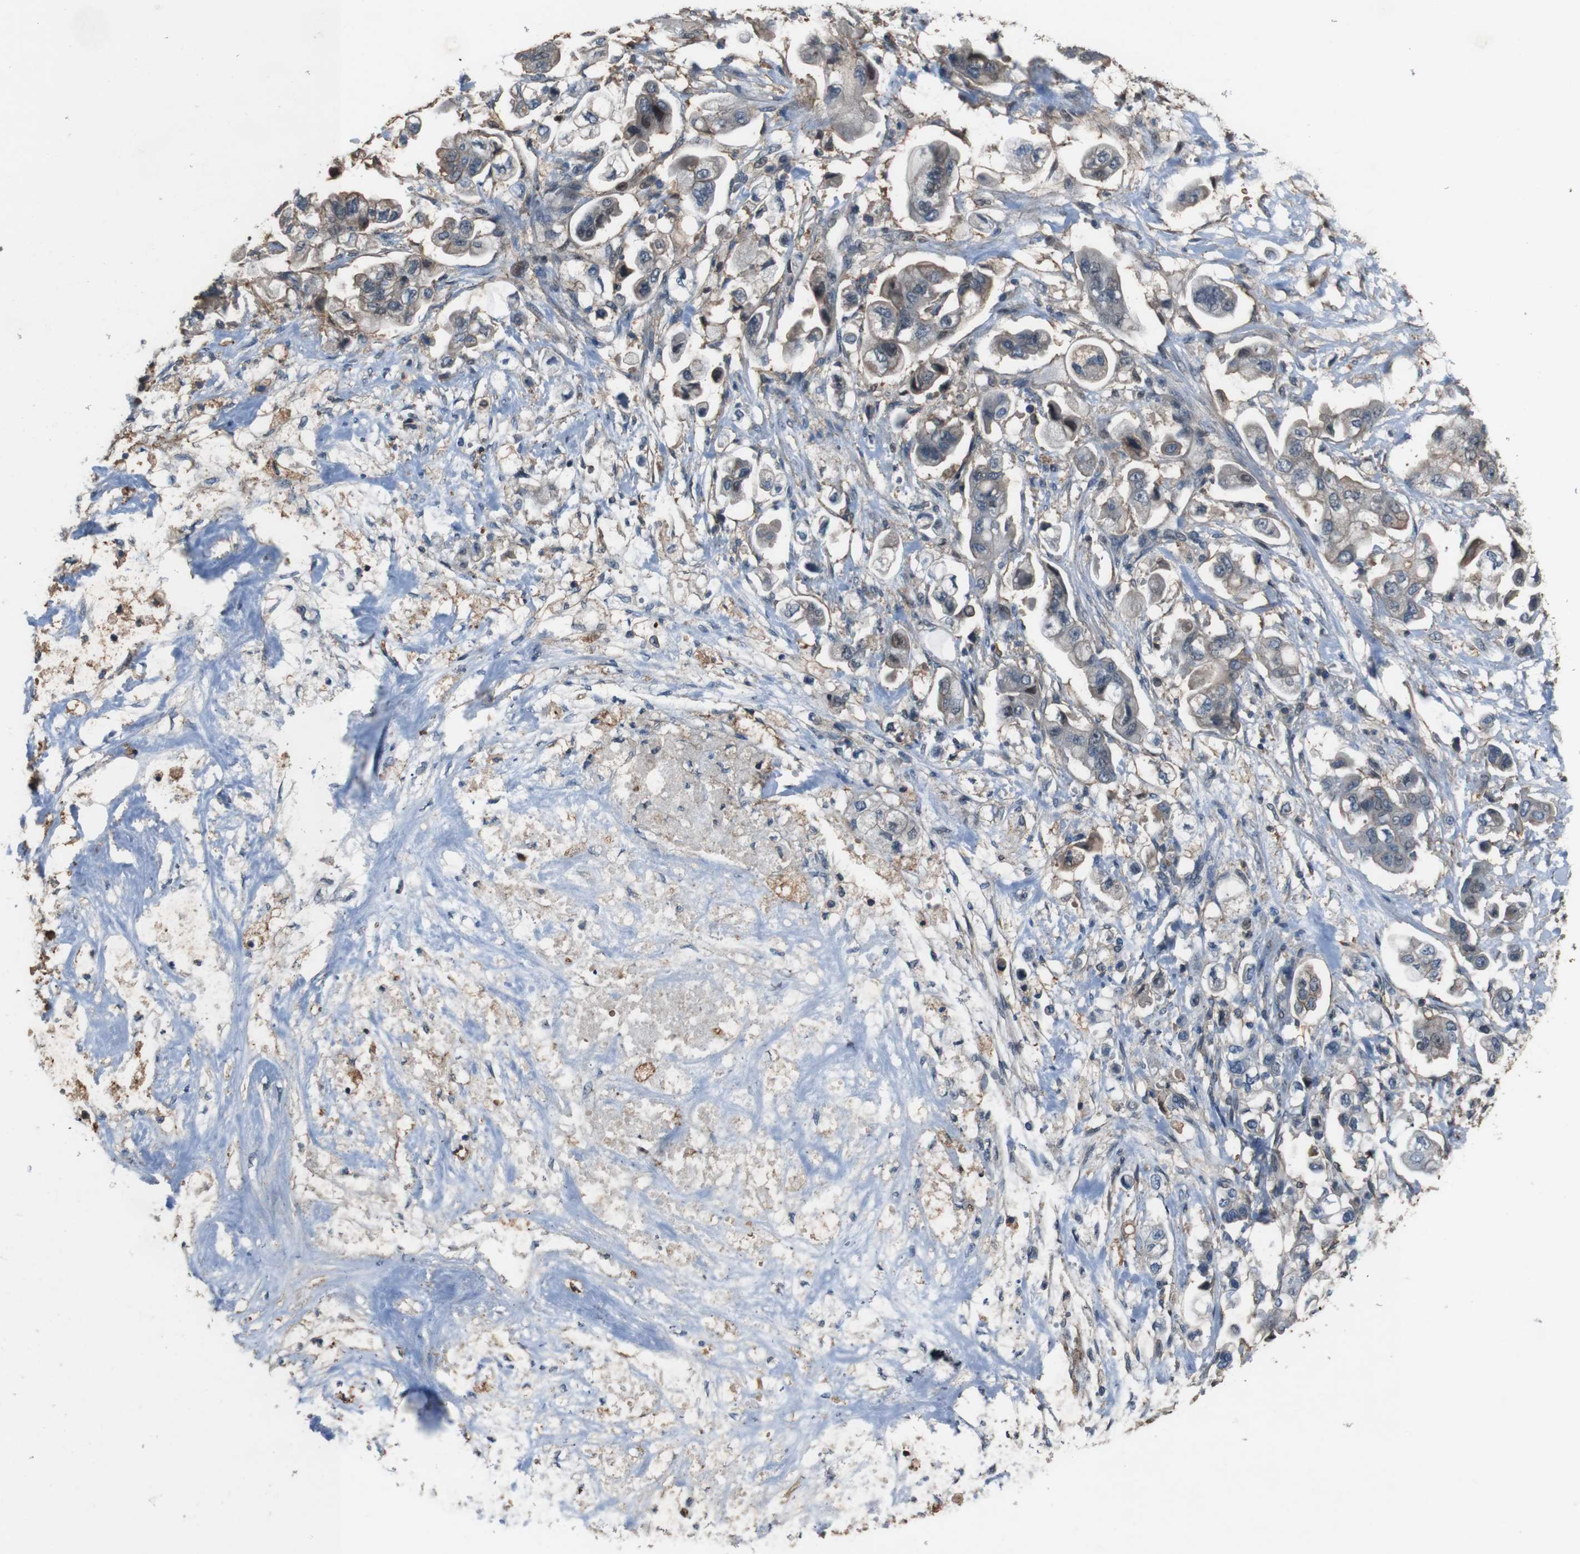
{"staining": {"intensity": "moderate", "quantity": "<25%", "location": "cytoplasmic/membranous"}, "tissue": "stomach cancer", "cell_type": "Tumor cells", "image_type": "cancer", "snomed": [{"axis": "morphology", "description": "Adenocarcinoma, NOS"}, {"axis": "topography", "description": "Stomach"}], "caption": "Protein expression analysis of stomach cancer (adenocarcinoma) exhibits moderate cytoplasmic/membranous positivity in approximately <25% of tumor cells.", "gene": "ATP2B1", "patient": {"sex": "male", "age": 62}}